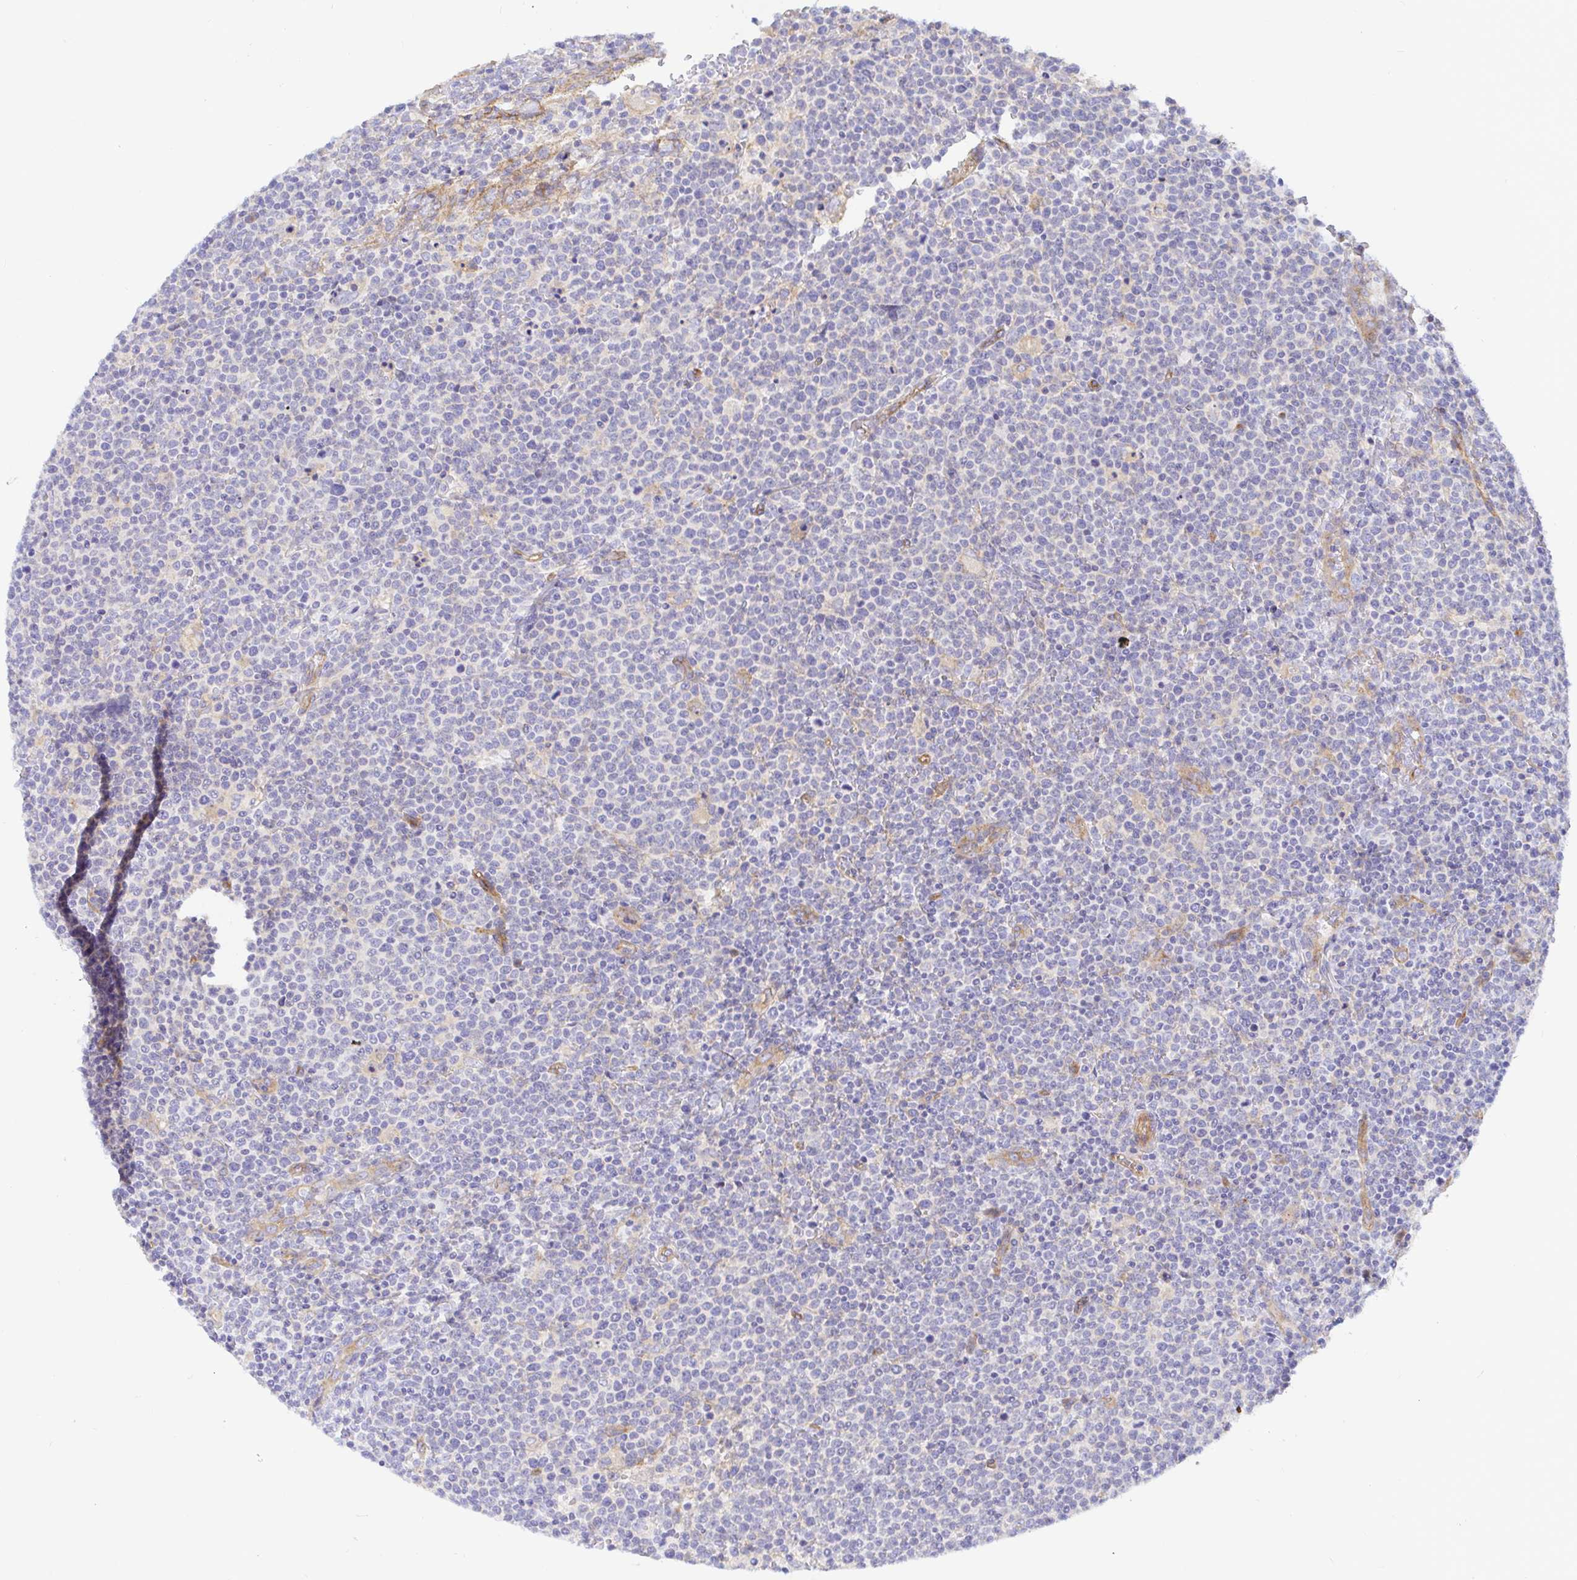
{"staining": {"intensity": "negative", "quantity": "none", "location": "none"}, "tissue": "lymphoma", "cell_type": "Tumor cells", "image_type": "cancer", "snomed": [{"axis": "morphology", "description": "Malignant lymphoma, non-Hodgkin's type, High grade"}, {"axis": "topography", "description": "Lymph node"}], "caption": "Tumor cells show no significant staining in high-grade malignant lymphoma, non-Hodgkin's type.", "gene": "ARL4D", "patient": {"sex": "male", "age": 61}}